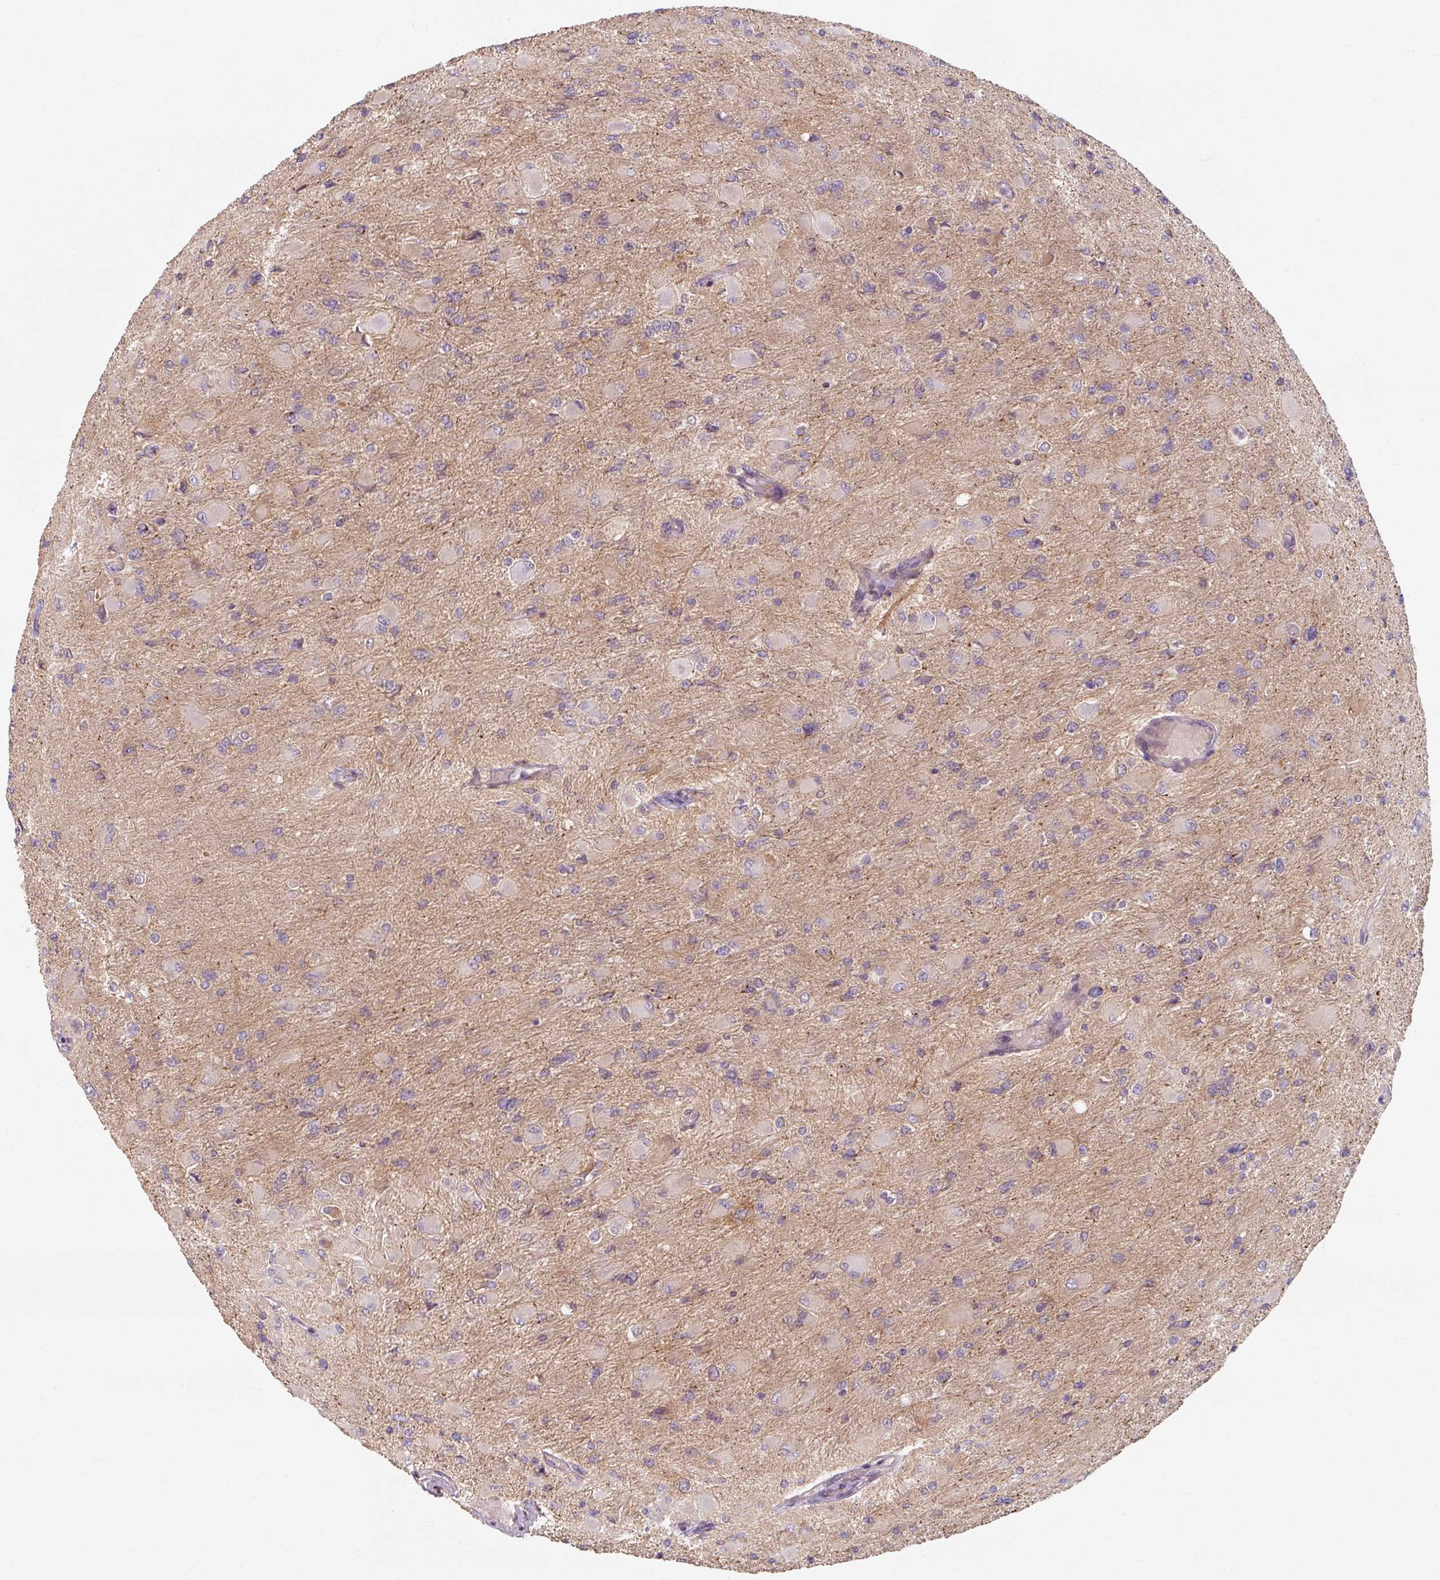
{"staining": {"intensity": "negative", "quantity": "none", "location": "none"}, "tissue": "glioma", "cell_type": "Tumor cells", "image_type": "cancer", "snomed": [{"axis": "morphology", "description": "Glioma, malignant, High grade"}, {"axis": "topography", "description": "Cerebral cortex"}], "caption": "Immunohistochemistry of malignant high-grade glioma displays no positivity in tumor cells.", "gene": "TSEN54", "patient": {"sex": "female", "age": 36}}